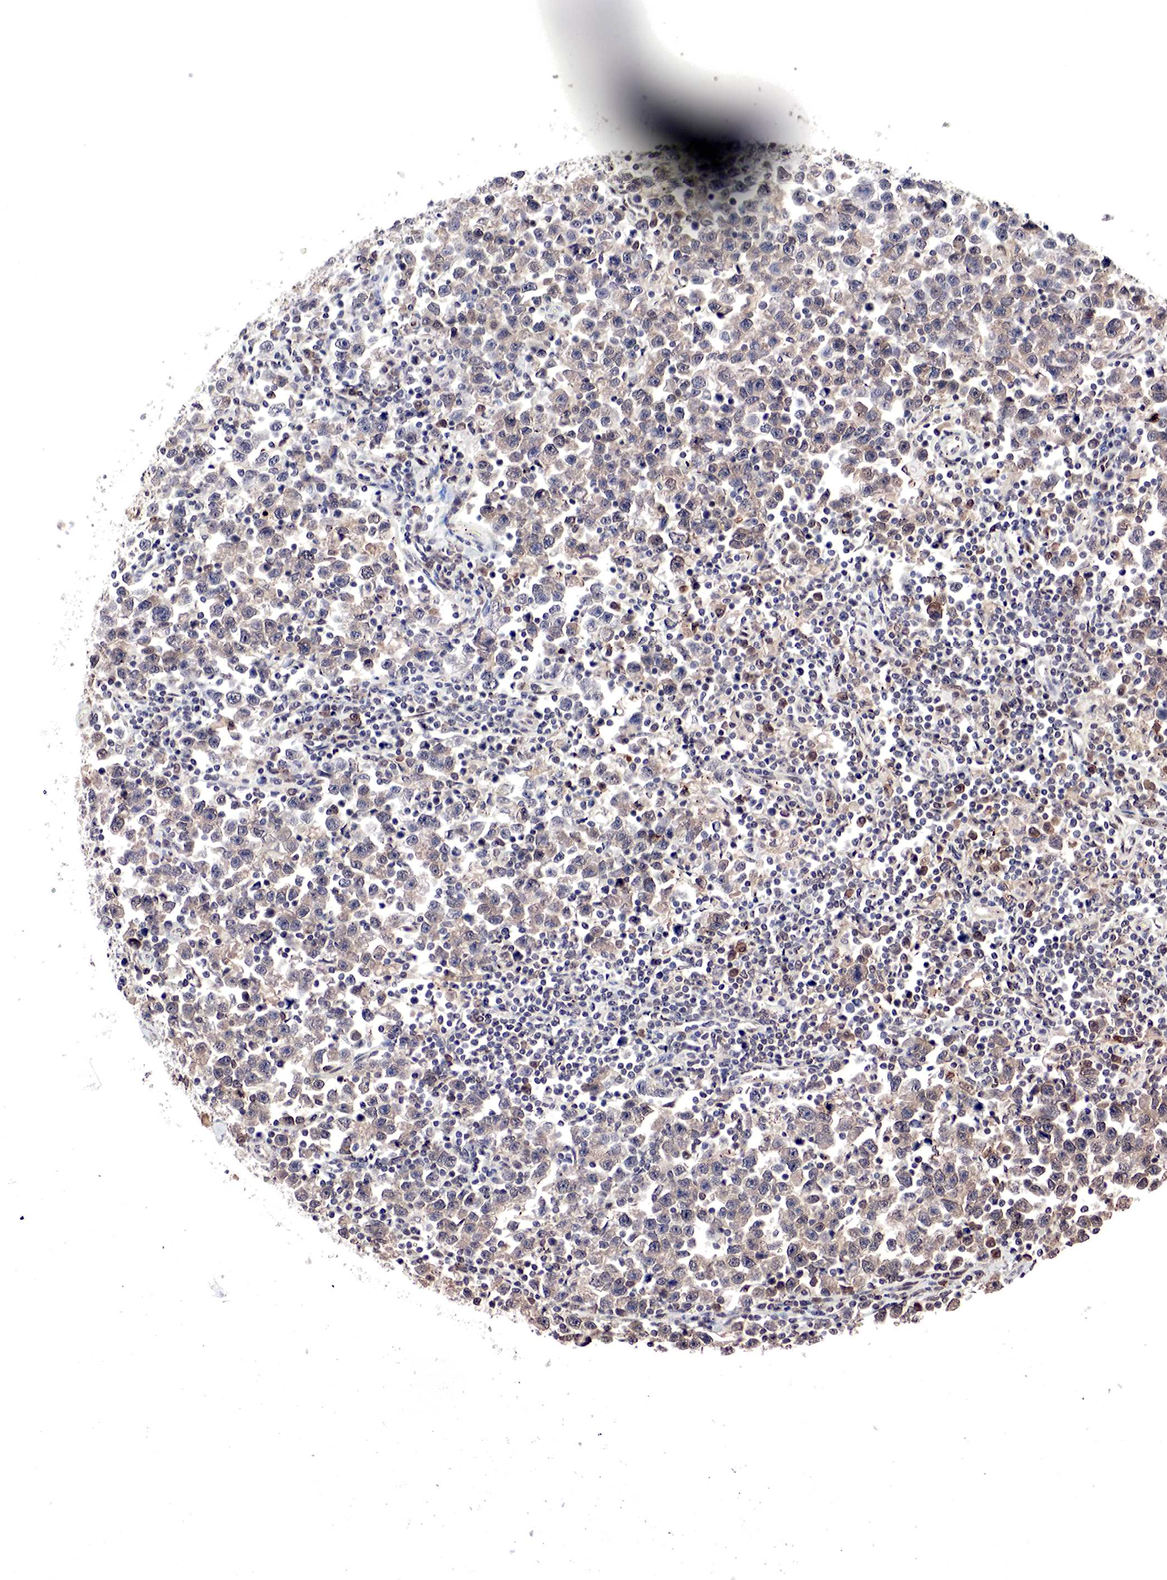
{"staining": {"intensity": "moderate", "quantity": ">75%", "location": "cytoplasmic/membranous"}, "tissue": "testis cancer", "cell_type": "Tumor cells", "image_type": "cancer", "snomed": [{"axis": "morphology", "description": "Seminoma, NOS"}, {"axis": "topography", "description": "Testis"}], "caption": "A brown stain shows moderate cytoplasmic/membranous staining of a protein in human testis seminoma tumor cells.", "gene": "DACH2", "patient": {"sex": "male", "age": 43}}